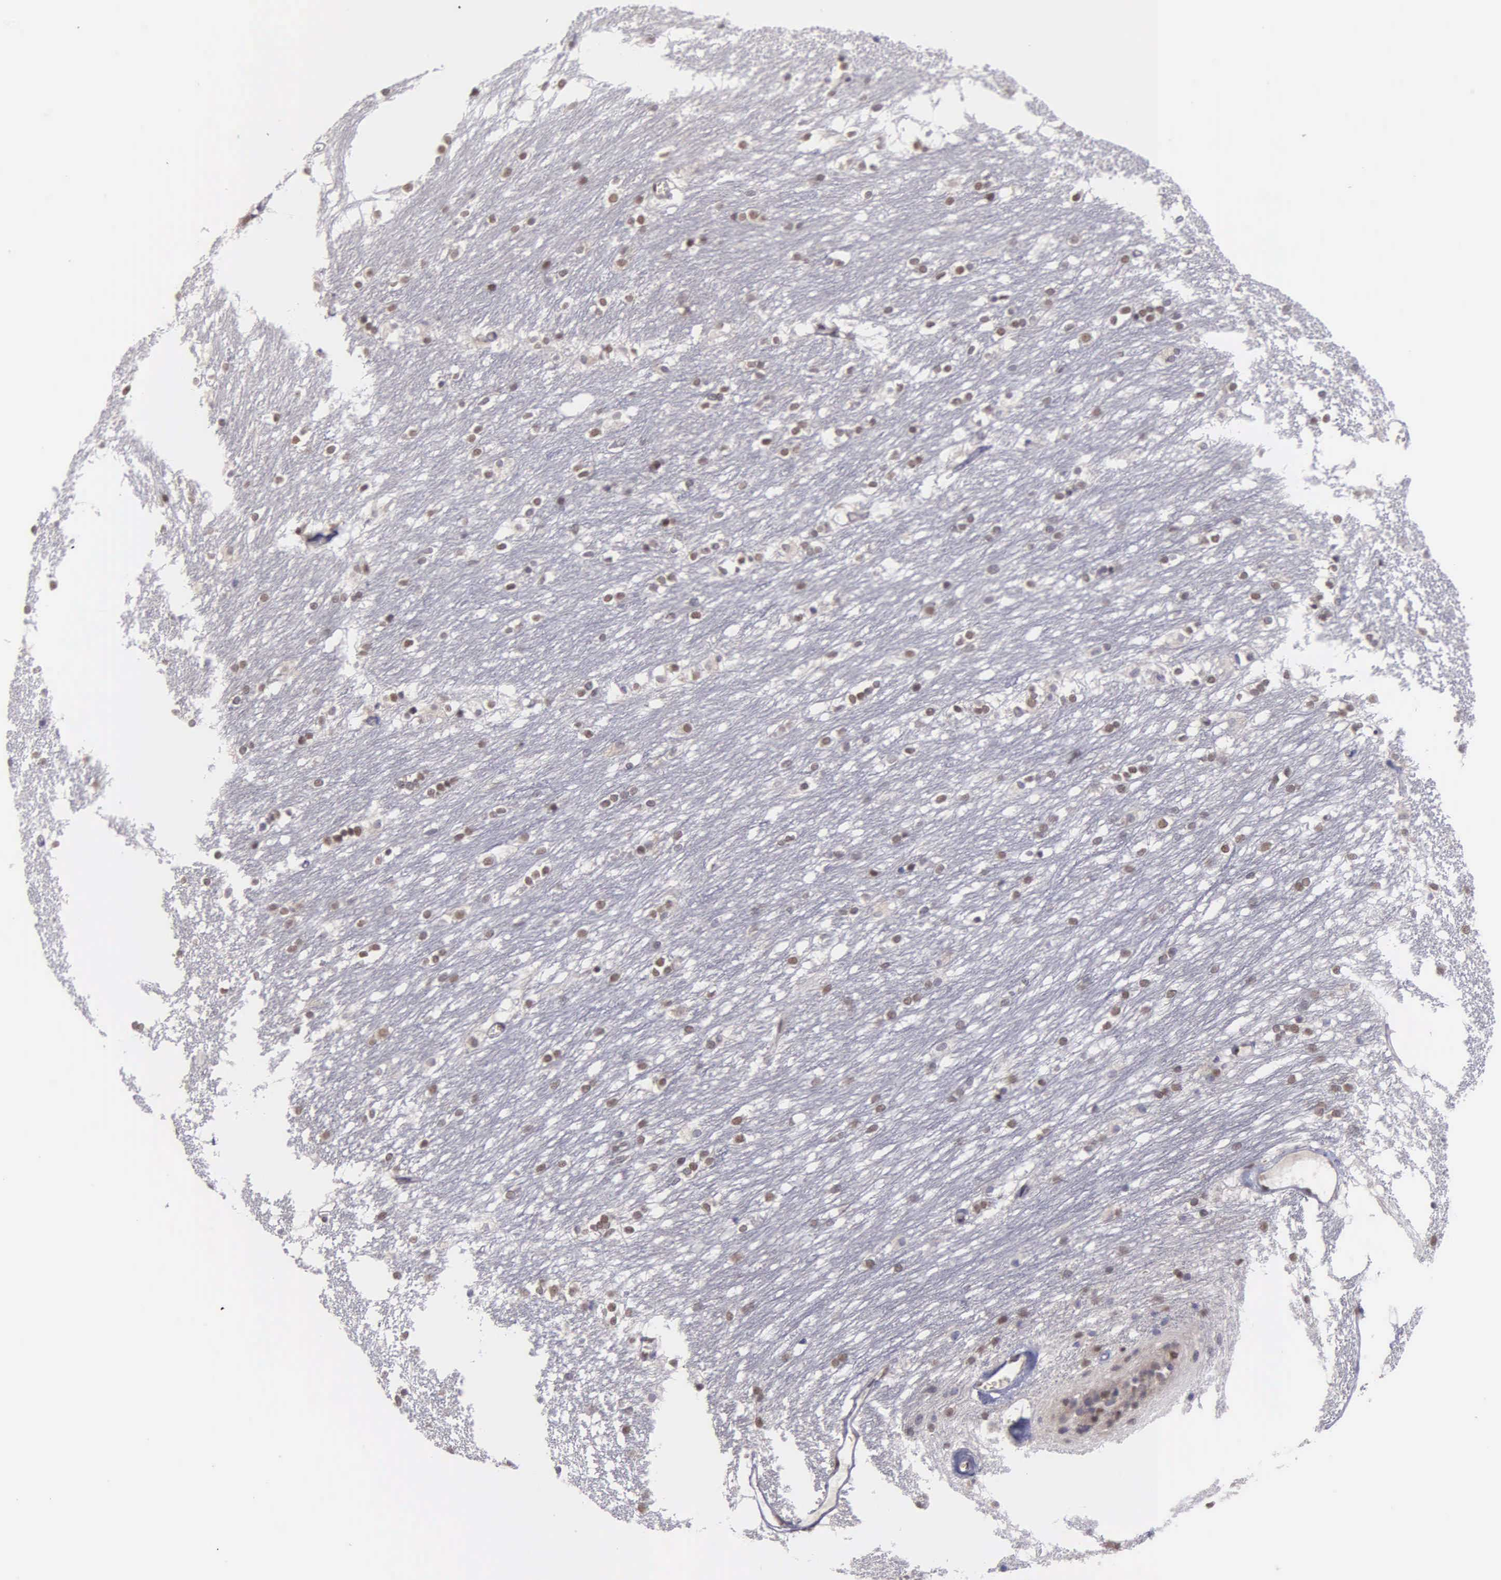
{"staining": {"intensity": "weak", "quantity": "25%-75%", "location": "nuclear"}, "tissue": "caudate", "cell_type": "Glial cells", "image_type": "normal", "snomed": [{"axis": "morphology", "description": "Normal tissue, NOS"}, {"axis": "topography", "description": "Lateral ventricle wall"}], "caption": "Immunohistochemistry of benign human caudate reveals low levels of weak nuclear expression in about 25%-75% of glial cells. The staining was performed using DAB (3,3'-diaminobenzidine) to visualize the protein expression in brown, while the nuclei were stained in blue with hematoxylin (Magnification: 20x).", "gene": "UBR7", "patient": {"sex": "female", "age": 19}}